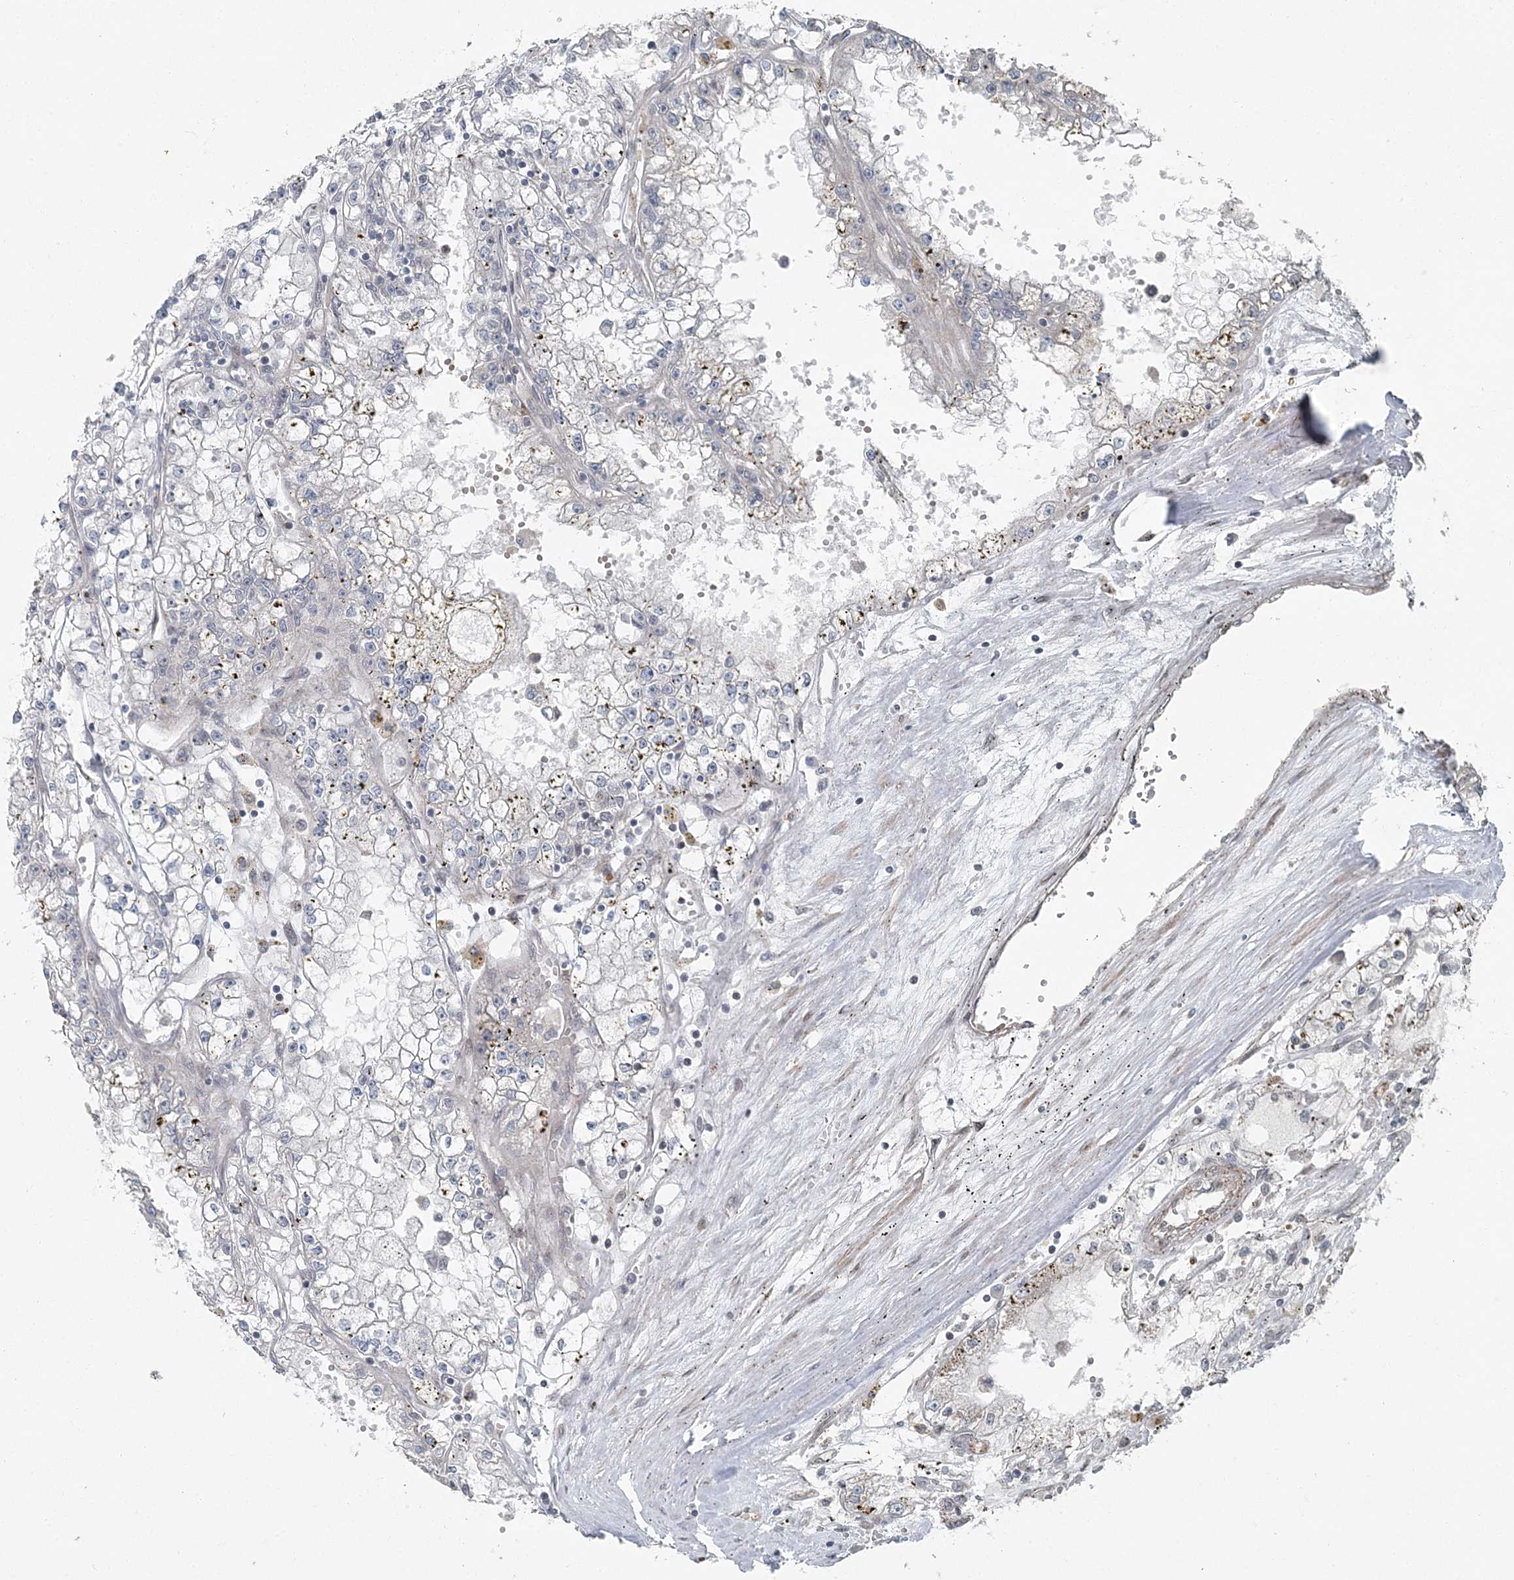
{"staining": {"intensity": "negative", "quantity": "none", "location": "none"}, "tissue": "renal cancer", "cell_type": "Tumor cells", "image_type": "cancer", "snomed": [{"axis": "morphology", "description": "Adenocarcinoma, NOS"}, {"axis": "topography", "description": "Kidney"}], "caption": "Immunohistochemistry micrograph of human renal cancer (adenocarcinoma) stained for a protein (brown), which displays no expression in tumor cells.", "gene": "FBXL17", "patient": {"sex": "male", "age": 56}}